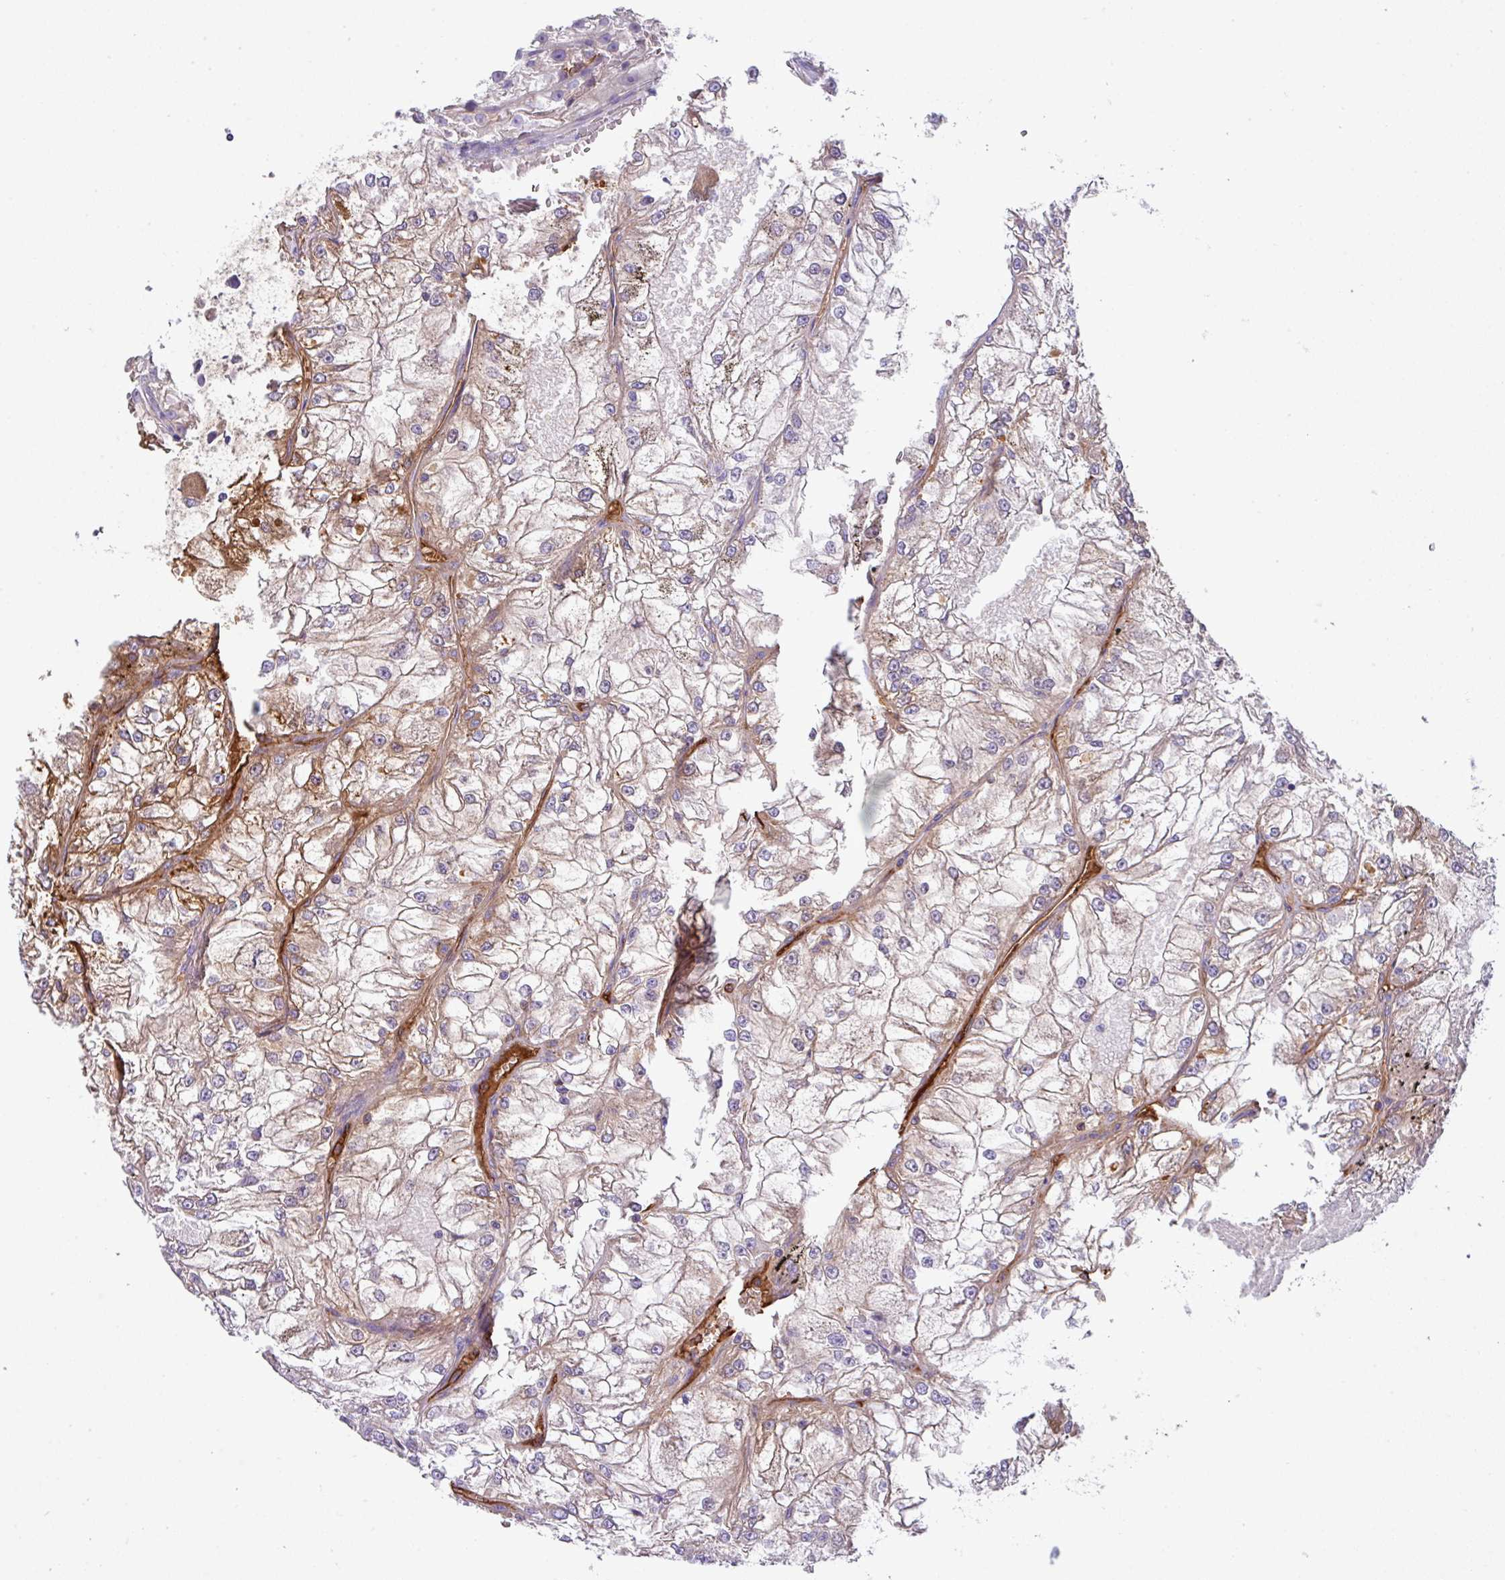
{"staining": {"intensity": "moderate", "quantity": "<25%", "location": "cytoplasmic/membranous"}, "tissue": "renal cancer", "cell_type": "Tumor cells", "image_type": "cancer", "snomed": [{"axis": "morphology", "description": "Adenocarcinoma, NOS"}, {"axis": "topography", "description": "Kidney"}], "caption": "The photomicrograph shows a brown stain indicating the presence of a protein in the cytoplasmic/membranous of tumor cells in renal cancer.", "gene": "DNAL1", "patient": {"sex": "female", "age": 72}}